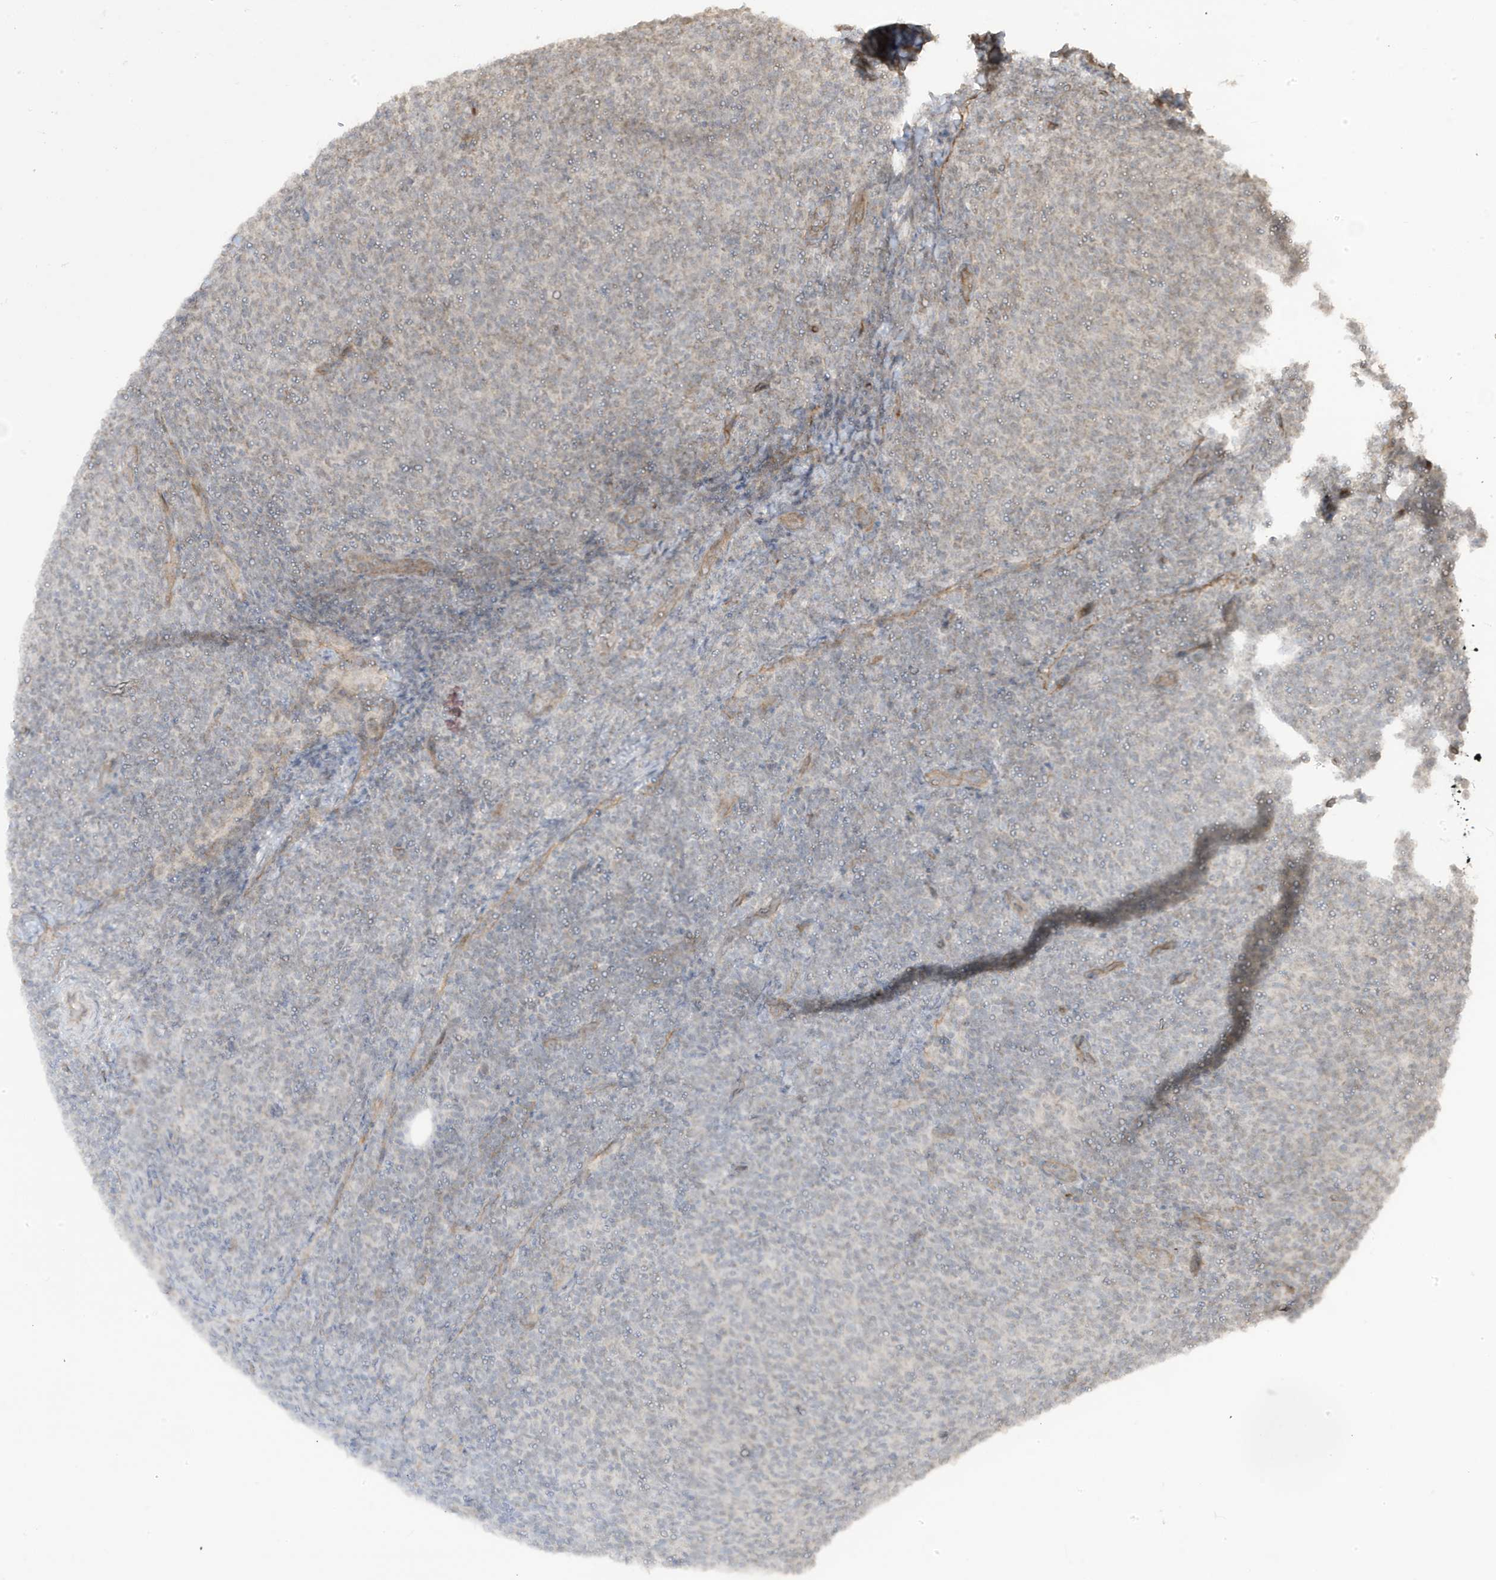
{"staining": {"intensity": "negative", "quantity": "none", "location": "none"}, "tissue": "lymphoma", "cell_type": "Tumor cells", "image_type": "cancer", "snomed": [{"axis": "morphology", "description": "Malignant lymphoma, non-Hodgkin's type, Low grade"}, {"axis": "topography", "description": "Lymph node"}], "caption": "Tumor cells show no significant staining in malignant lymphoma, non-Hodgkin's type (low-grade). (Stains: DAB (3,3'-diaminobenzidine) immunohistochemistry (IHC) with hematoxylin counter stain, Microscopy: brightfield microscopy at high magnification).", "gene": "DNAJC12", "patient": {"sex": "male", "age": 66}}